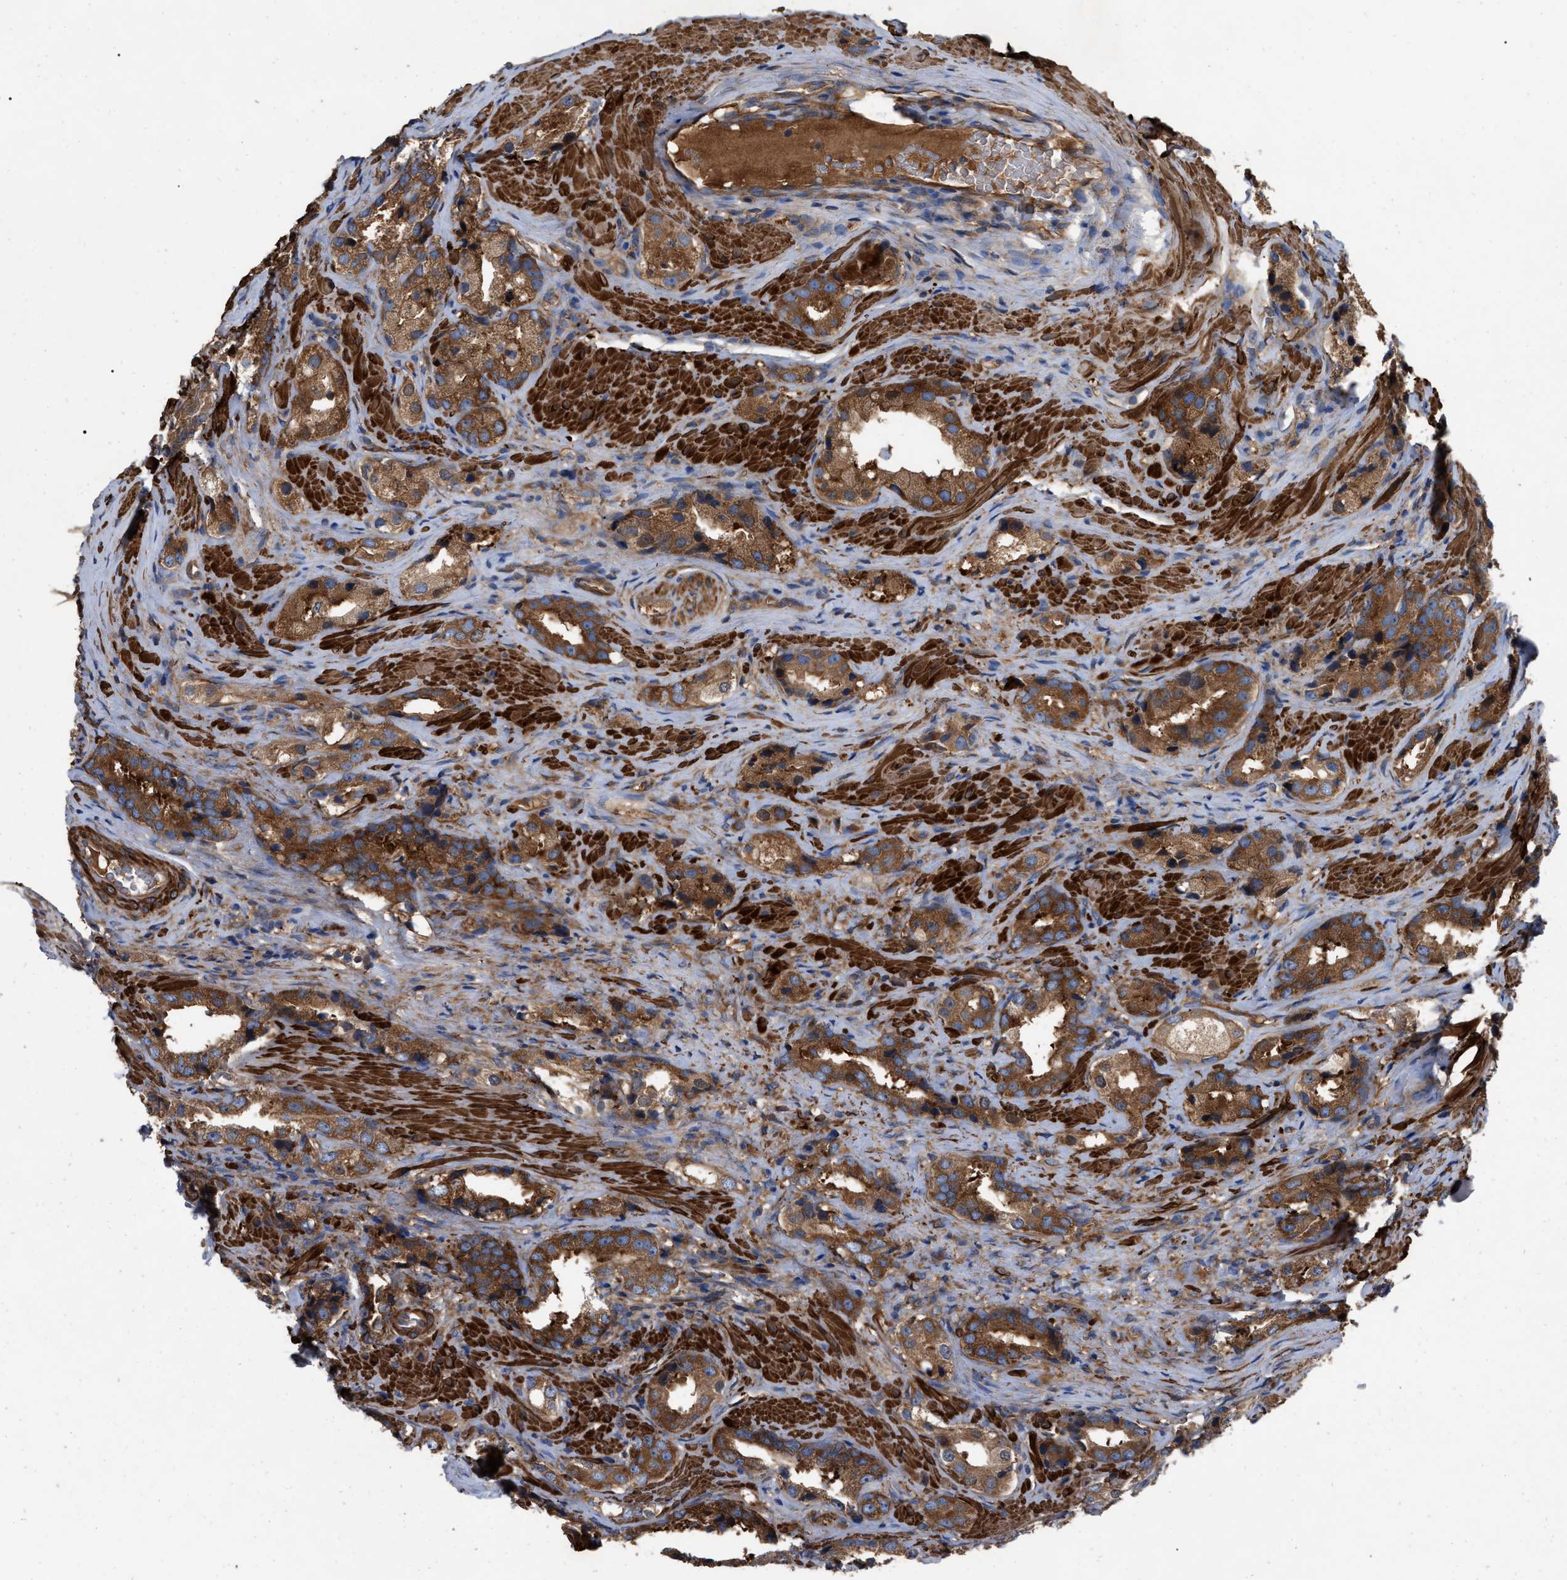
{"staining": {"intensity": "strong", "quantity": ">75%", "location": "cytoplasmic/membranous"}, "tissue": "prostate cancer", "cell_type": "Tumor cells", "image_type": "cancer", "snomed": [{"axis": "morphology", "description": "Adenocarcinoma, High grade"}, {"axis": "topography", "description": "Prostate"}], "caption": "DAB (3,3'-diaminobenzidine) immunohistochemical staining of prostate cancer (adenocarcinoma (high-grade)) demonstrates strong cytoplasmic/membranous protein staining in about >75% of tumor cells.", "gene": "RABEP1", "patient": {"sex": "male", "age": 63}}